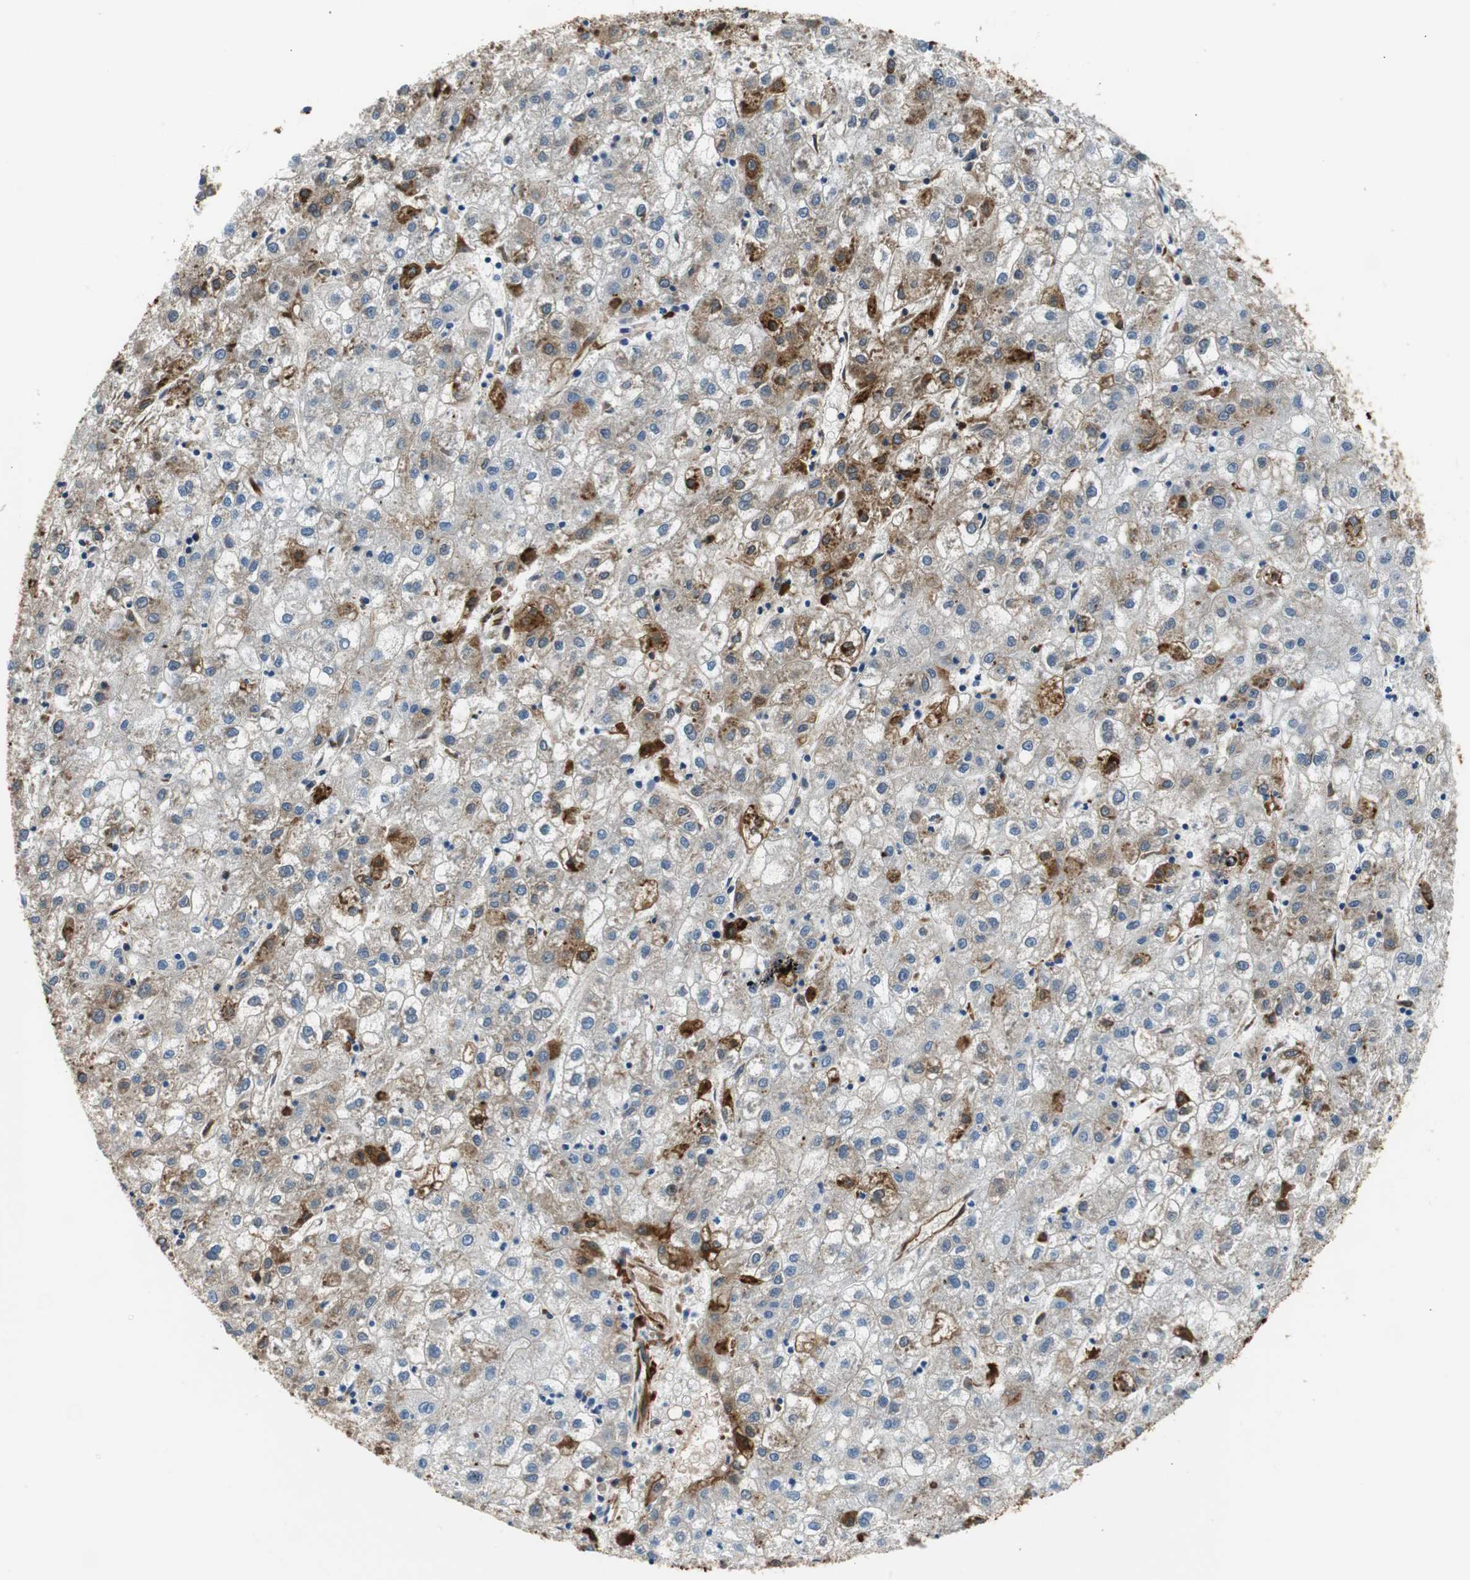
{"staining": {"intensity": "strong", "quantity": ">75%", "location": "cytoplasmic/membranous"}, "tissue": "liver cancer", "cell_type": "Tumor cells", "image_type": "cancer", "snomed": [{"axis": "morphology", "description": "Carcinoma, Hepatocellular, NOS"}, {"axis": "topography", "description": "Liver"}], "caption": "Protein staining exhibits strong cytoplasmic/membranous staining in about >75% of tumor cells in liver cancer. The staining was performed using DAB to visualize the protein expression in brown, while the nuclei were stained in blue with hematoxylin (Magnification: 20x).", "gene": "APCS", "patient": {"sex": "male", "age": 72}}